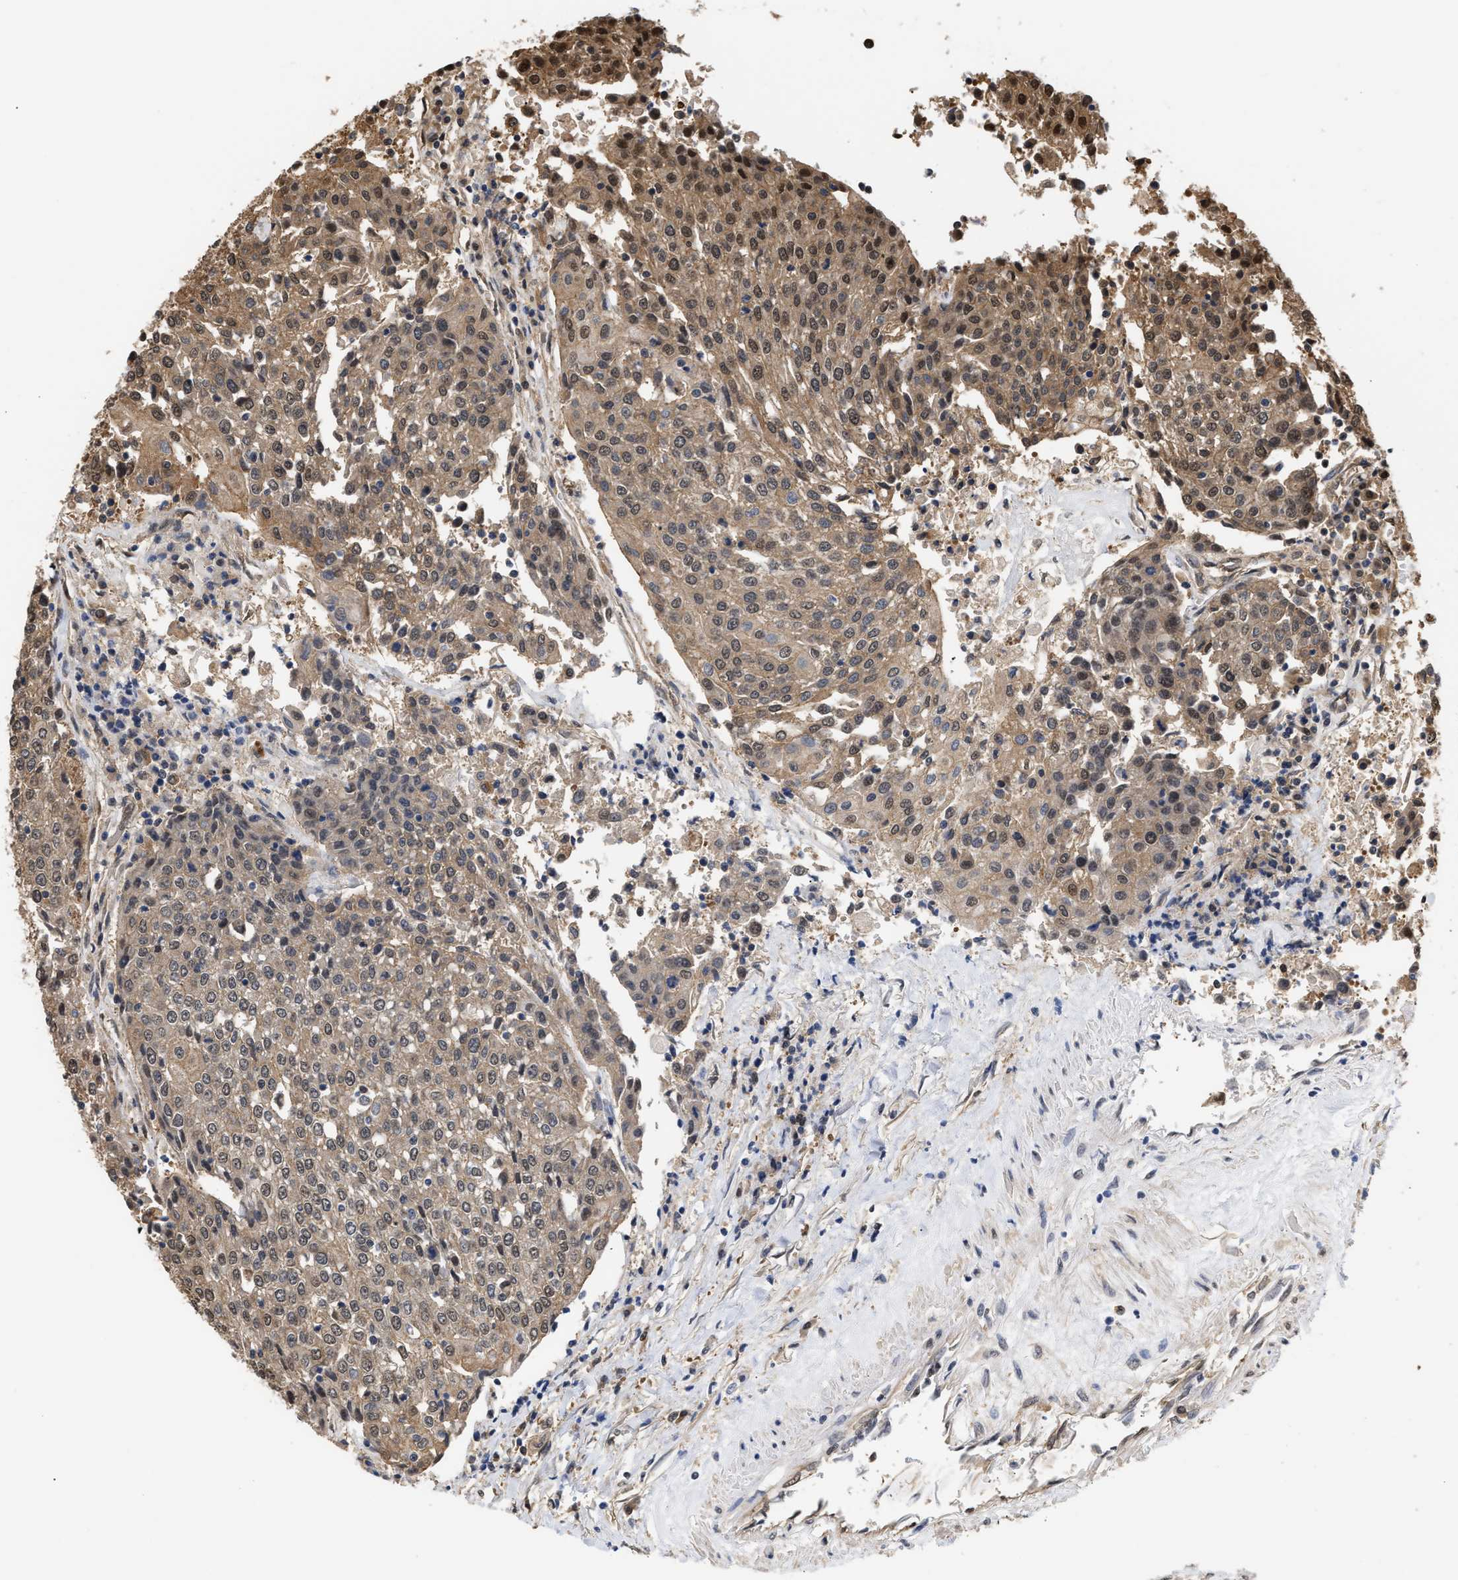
{"staining": {"intensity": "weak", "quantity": ">75%", "location": "cytoplasmic/membranous,nuclear"}, "tissue": "urothelial cancer", "cell_type": "Tumor cells", "image_type": "cancer", "snomed": [{"axis": "morphology", "description": "Urothelial carcinoma, High grade"}, {"axis": "topography", "description": "Urinary bladder"}], "caption": "Tumor cells exhibit low levels of weak cytoplasmic/membranous and nuclear positivity in approximately >75% of cells in high-grade urothelial carcinoma.", "gene": "SCAI", "patient": {"sex": "female", "age": 85}}